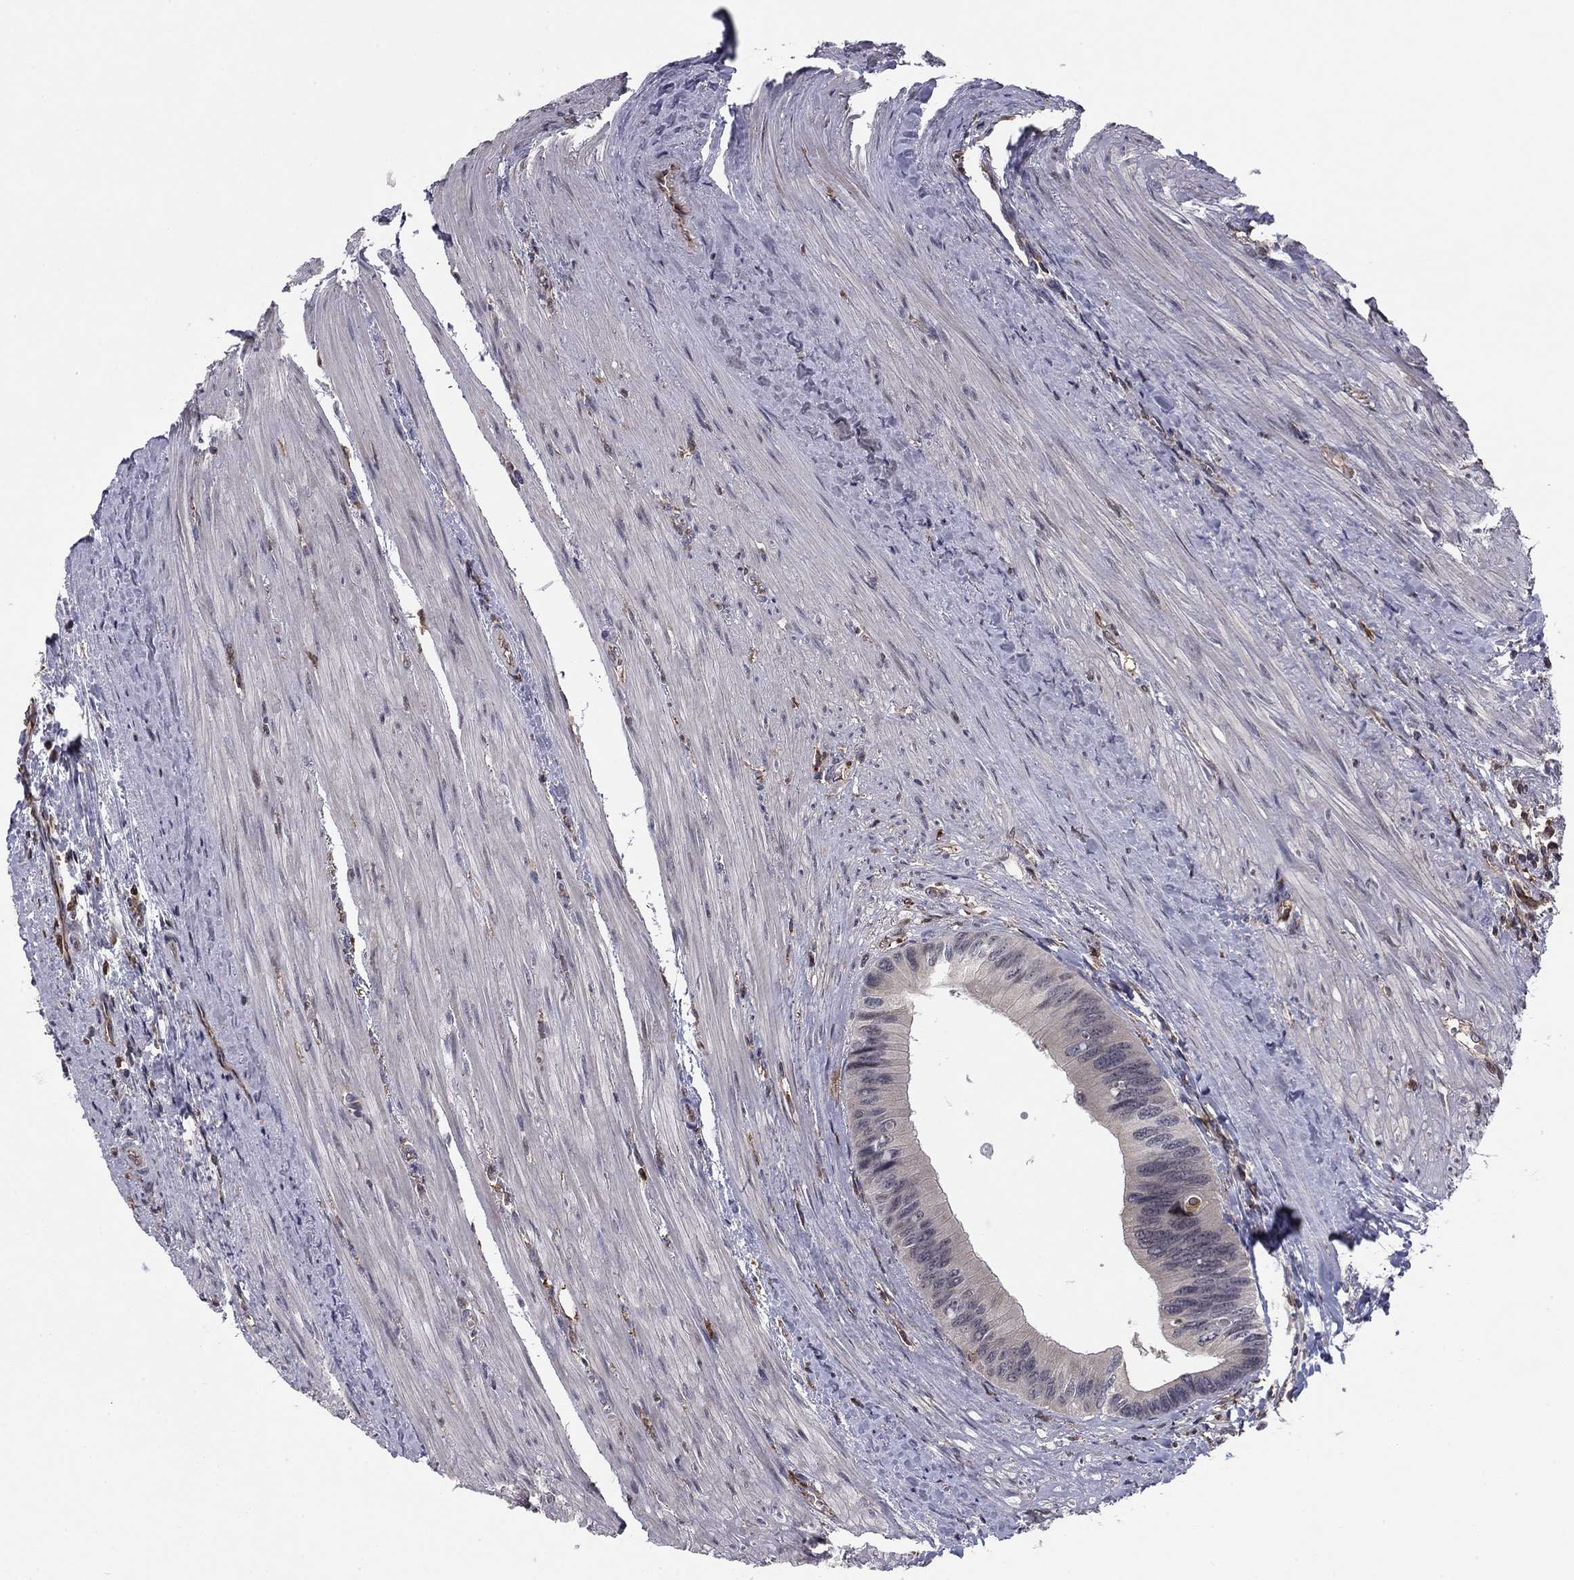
{"staining": {"intensity": "negative", "quantity": "none", "location": "none"}, "tissue": "colorectal cancer", "cell_type": "Tumor cells", "image_type": "cancer", "snomed": [{"axis": "morphology", "description": "Normal tissue, NOS"}, {"axis": "morphology", "description": "Adenocarcinoma, NOS"}, {"axis": "topography", "description": "Colon"}], "caption": "Colorectal cancer (adenocarcinoma) was stained to show a protein in brown. There is no significant positivity in tumor cells.", "gene": "PLCB2", "patient": {"sex": "male", "age": 65}}